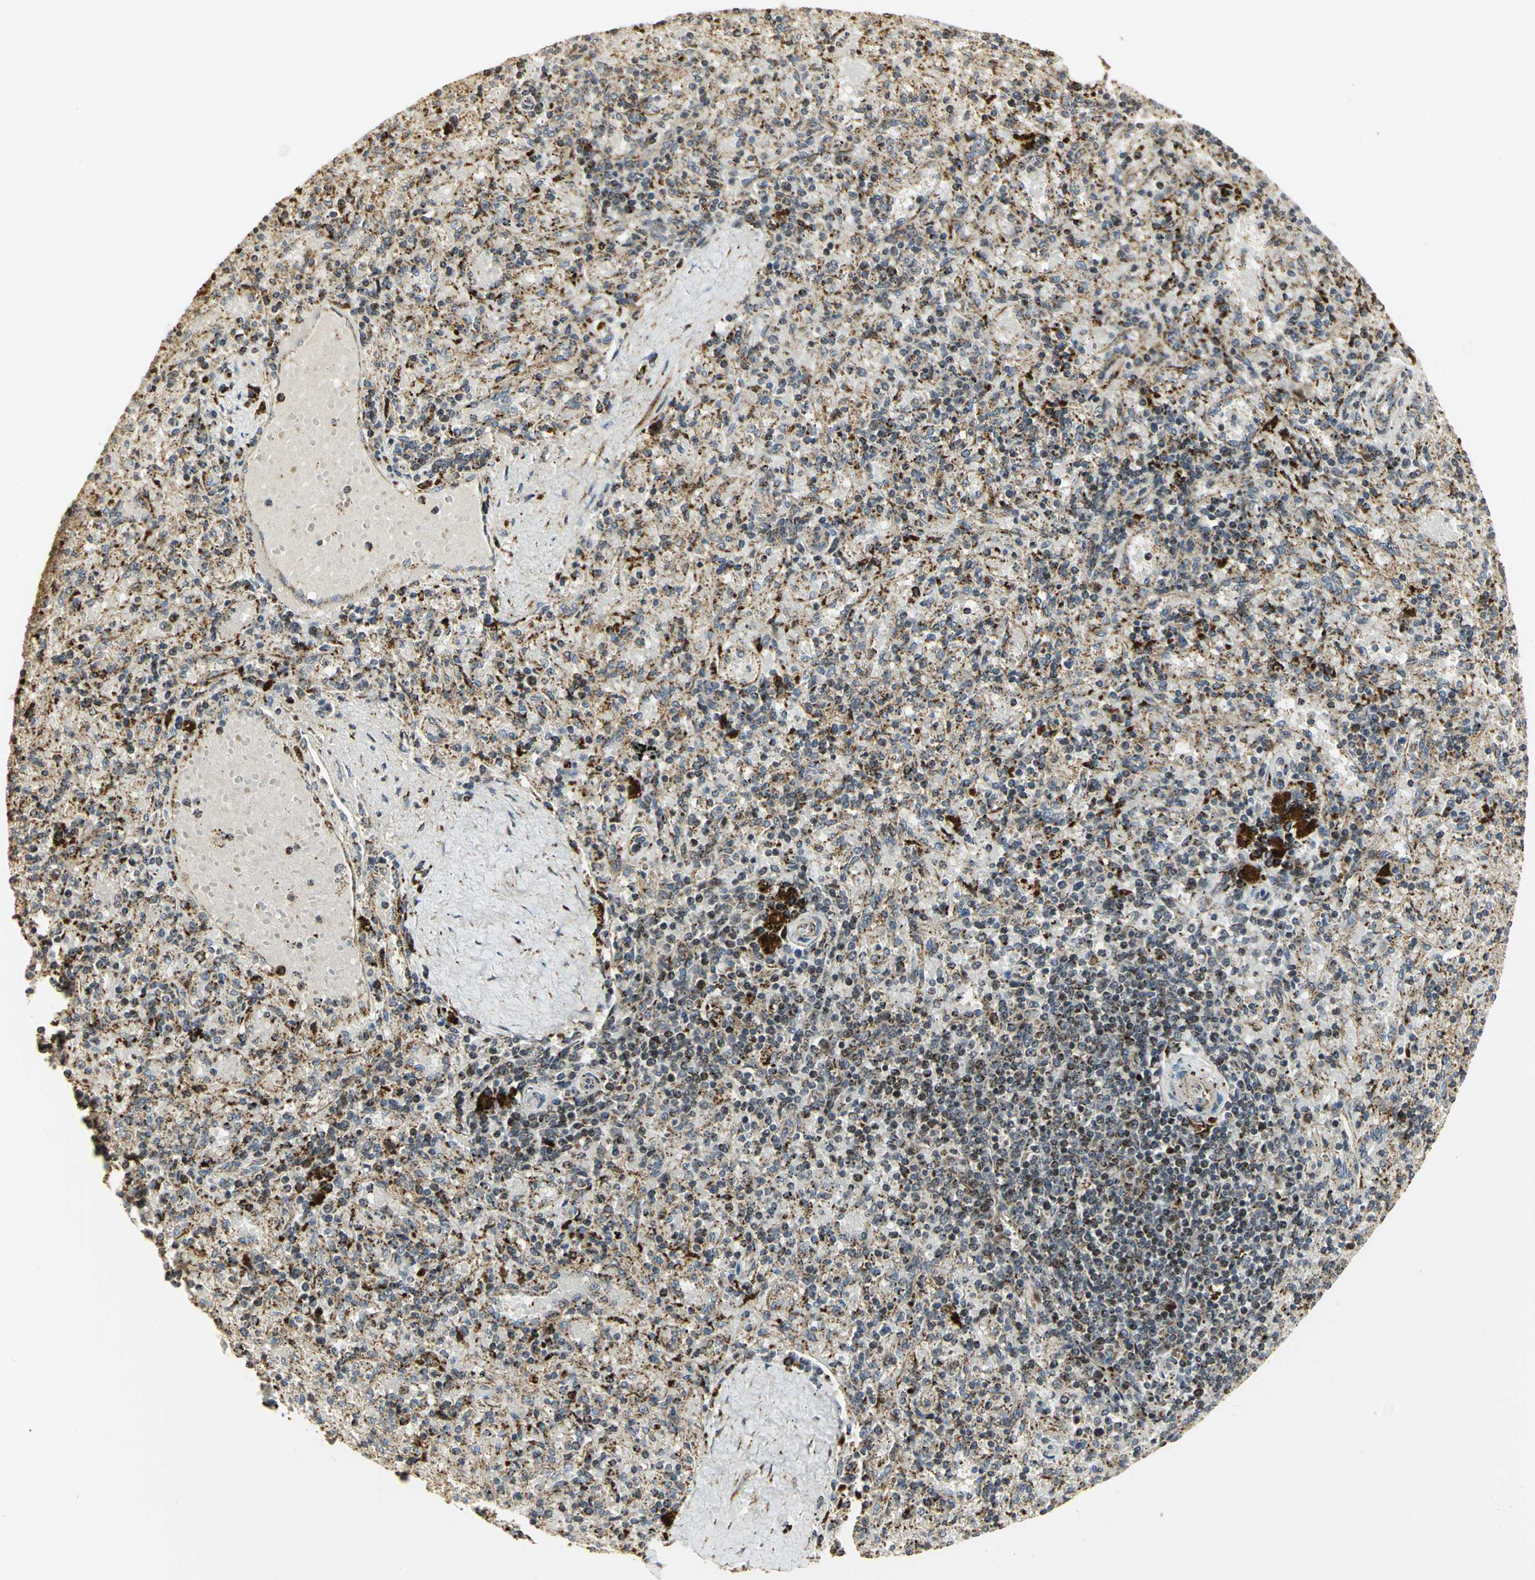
{"staining": {"intensity": "strong", "quantity": ">75%", "location": "cytoplasmic/membranous"}, "tissue": "spleen", "cell_type": "Cells in red pulp", "image_type": "normal", "snomed": [{"axis": "morphology", "description": "Normal tissue, NOS"}, {"axis": "topography", "description": "Spleen"}], "caption": "Unremarkable spleen shows strong cytoplasmic/membranous positivity in approximately >75% of cells in red pulp.", "gene": "VDAC1", "patient": {"sex": "female", "age": 43}}